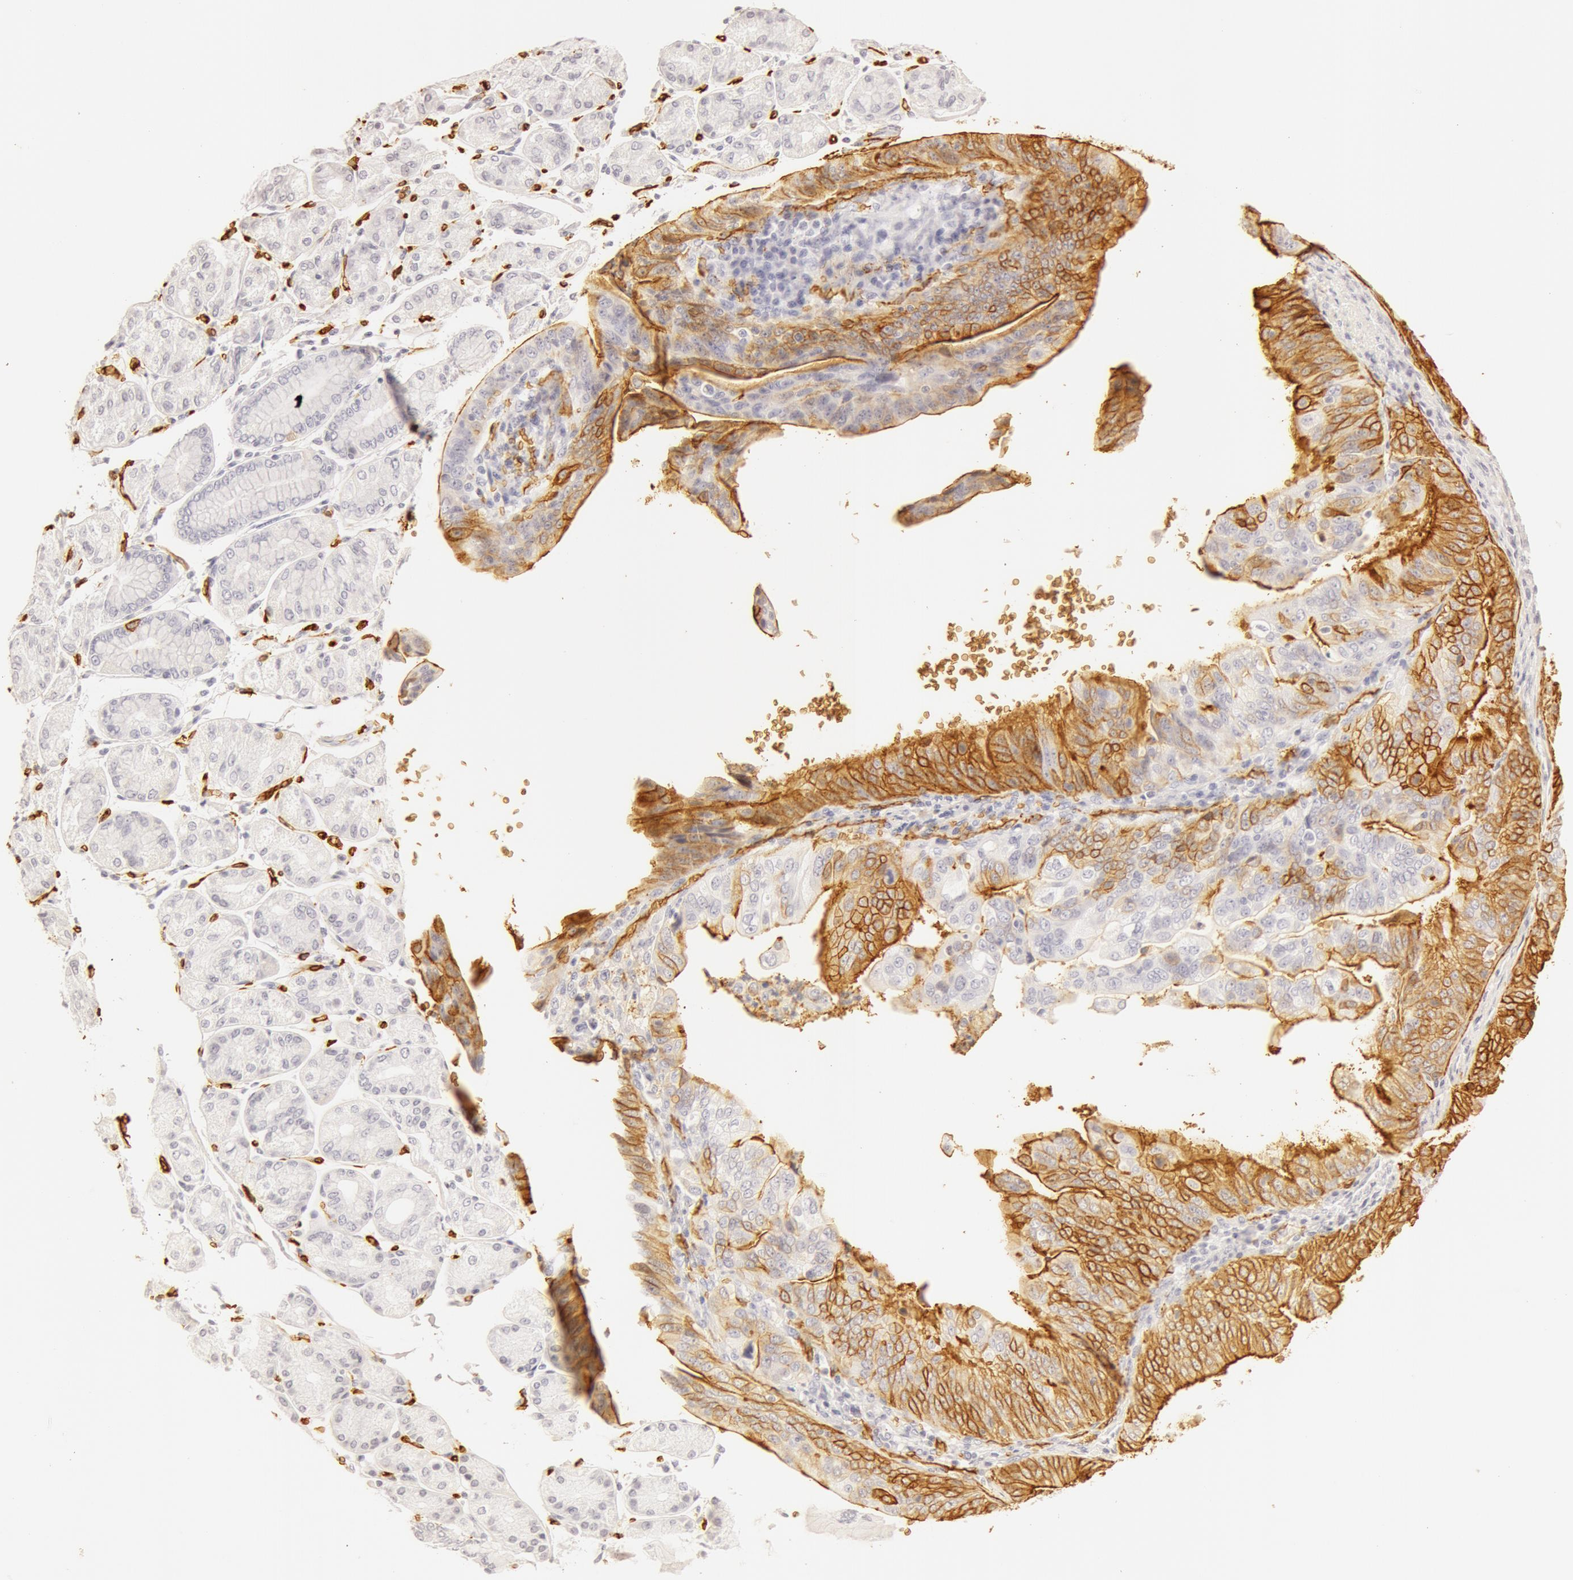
{"staining": {"intensity": "moderate", "quantity": ">75%", "location": "cytoplasmic/membranous"}, "tissue": "stomach cancer", "cell_type": "Tumor cells", "image_type": "cancer", "snomed": [{"axis": "morphology", "description": "Adenocarcinoma, NOS"}, {"axis": "topography", "description": "Stomach, upper"}], "caption": "Stomach cancer stained for a protein exhibits moderate cytoplasmic/membranous positivity in tumor cells.", "gene": "AQP1", "patient": {"sex": "female", "age": 50}}